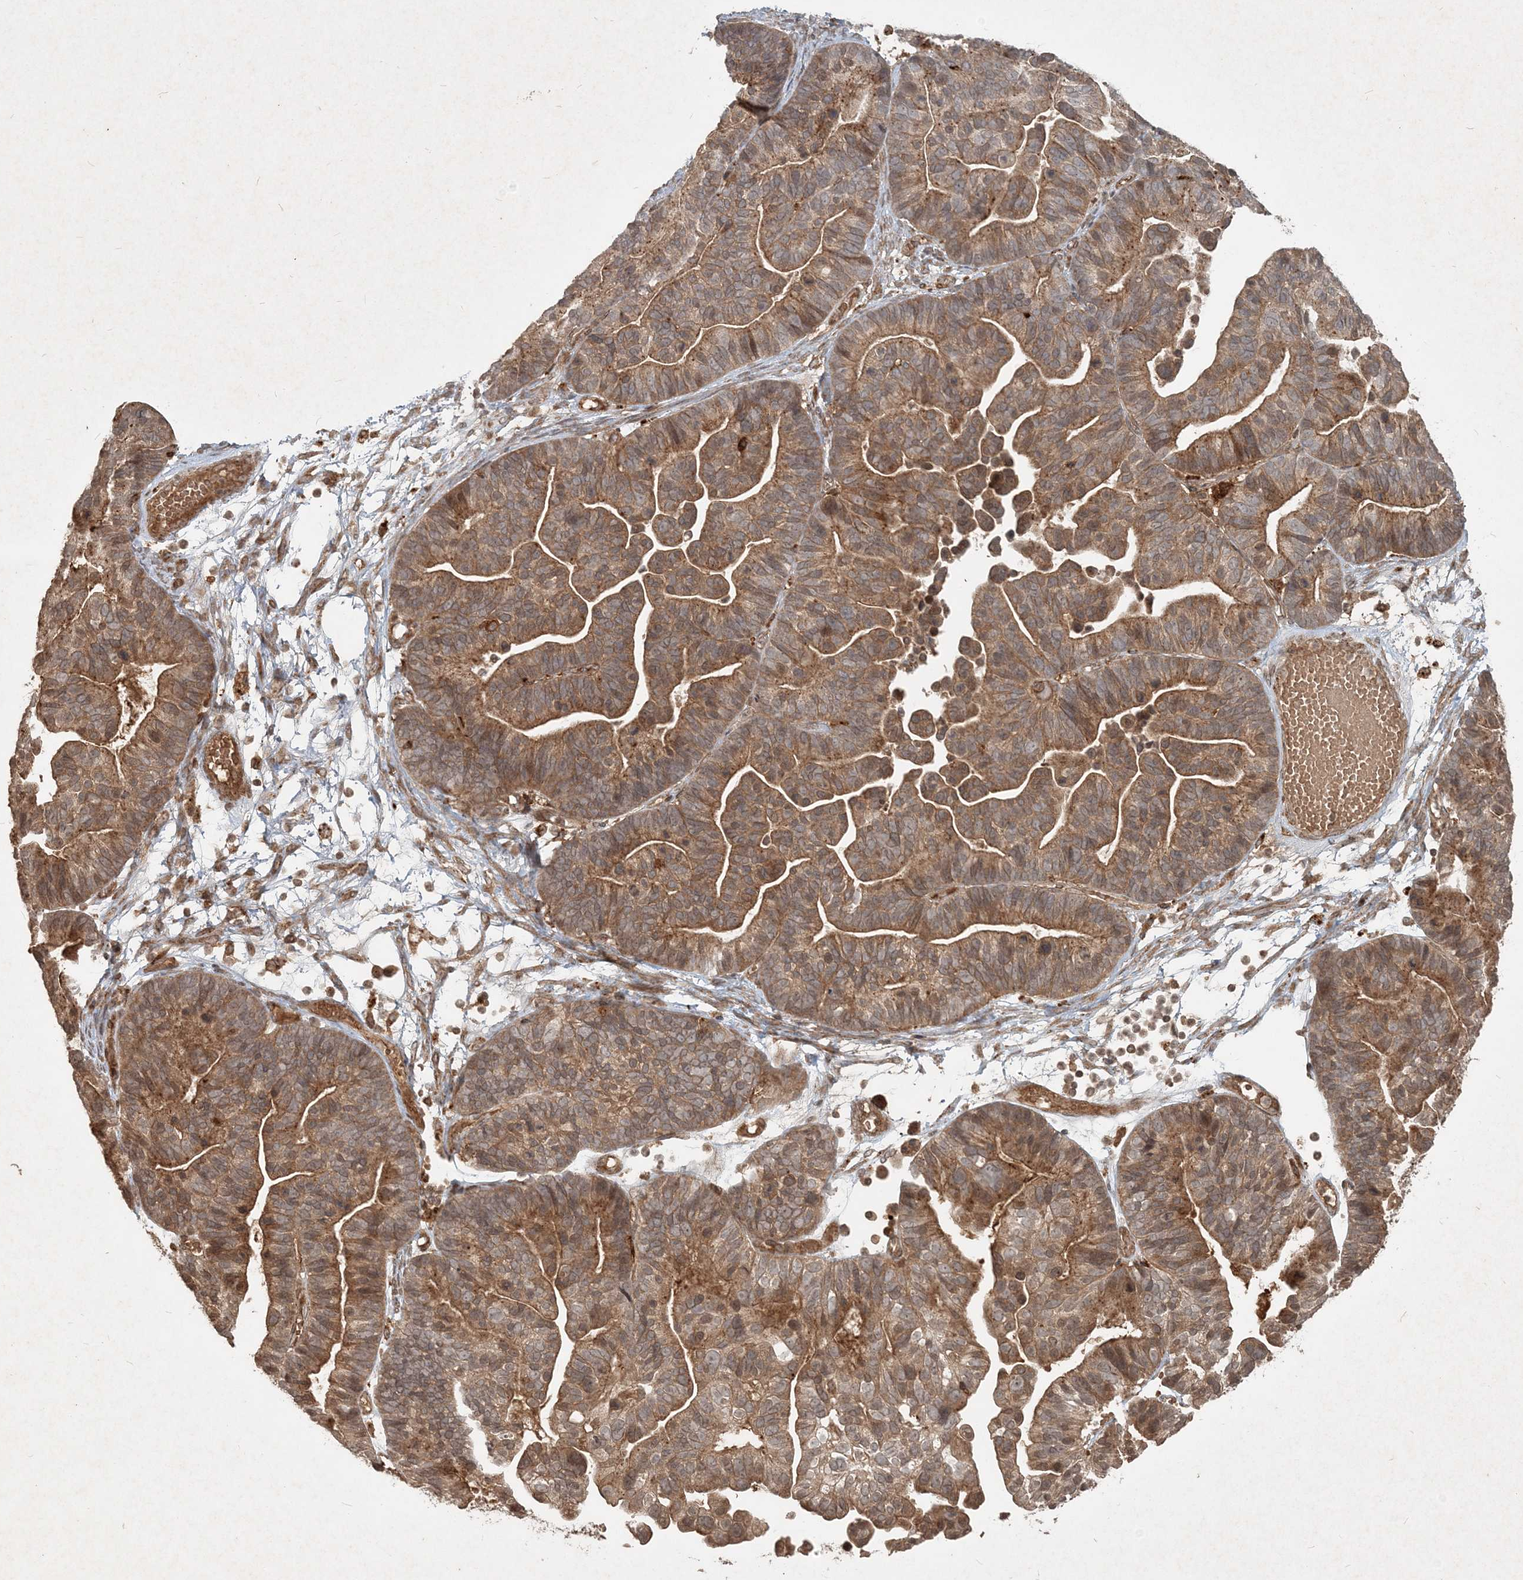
{"staining": {"intensity": "moderate", "quantity": ">75%", "location": "cytoplasmic/membranous"}, "tissue": "ovarian cancer", "cell_type": "Tumor cells", "image_type": "cancer", "snomed": [{"axis": "morphology", "description": "Cystadenocarcinoma, serous, NOS"}, {"axis": "topography", "description": "Ovary"}], "caption": "Protein analysis of serous cystadenocarcinoma (ovarian) tissue demonstrates moderate cytoplasmic/membranous positivity in about >75% of tumor cells.", "gene": "NARS1", "patient": {"sex": "female", "age": 56}}